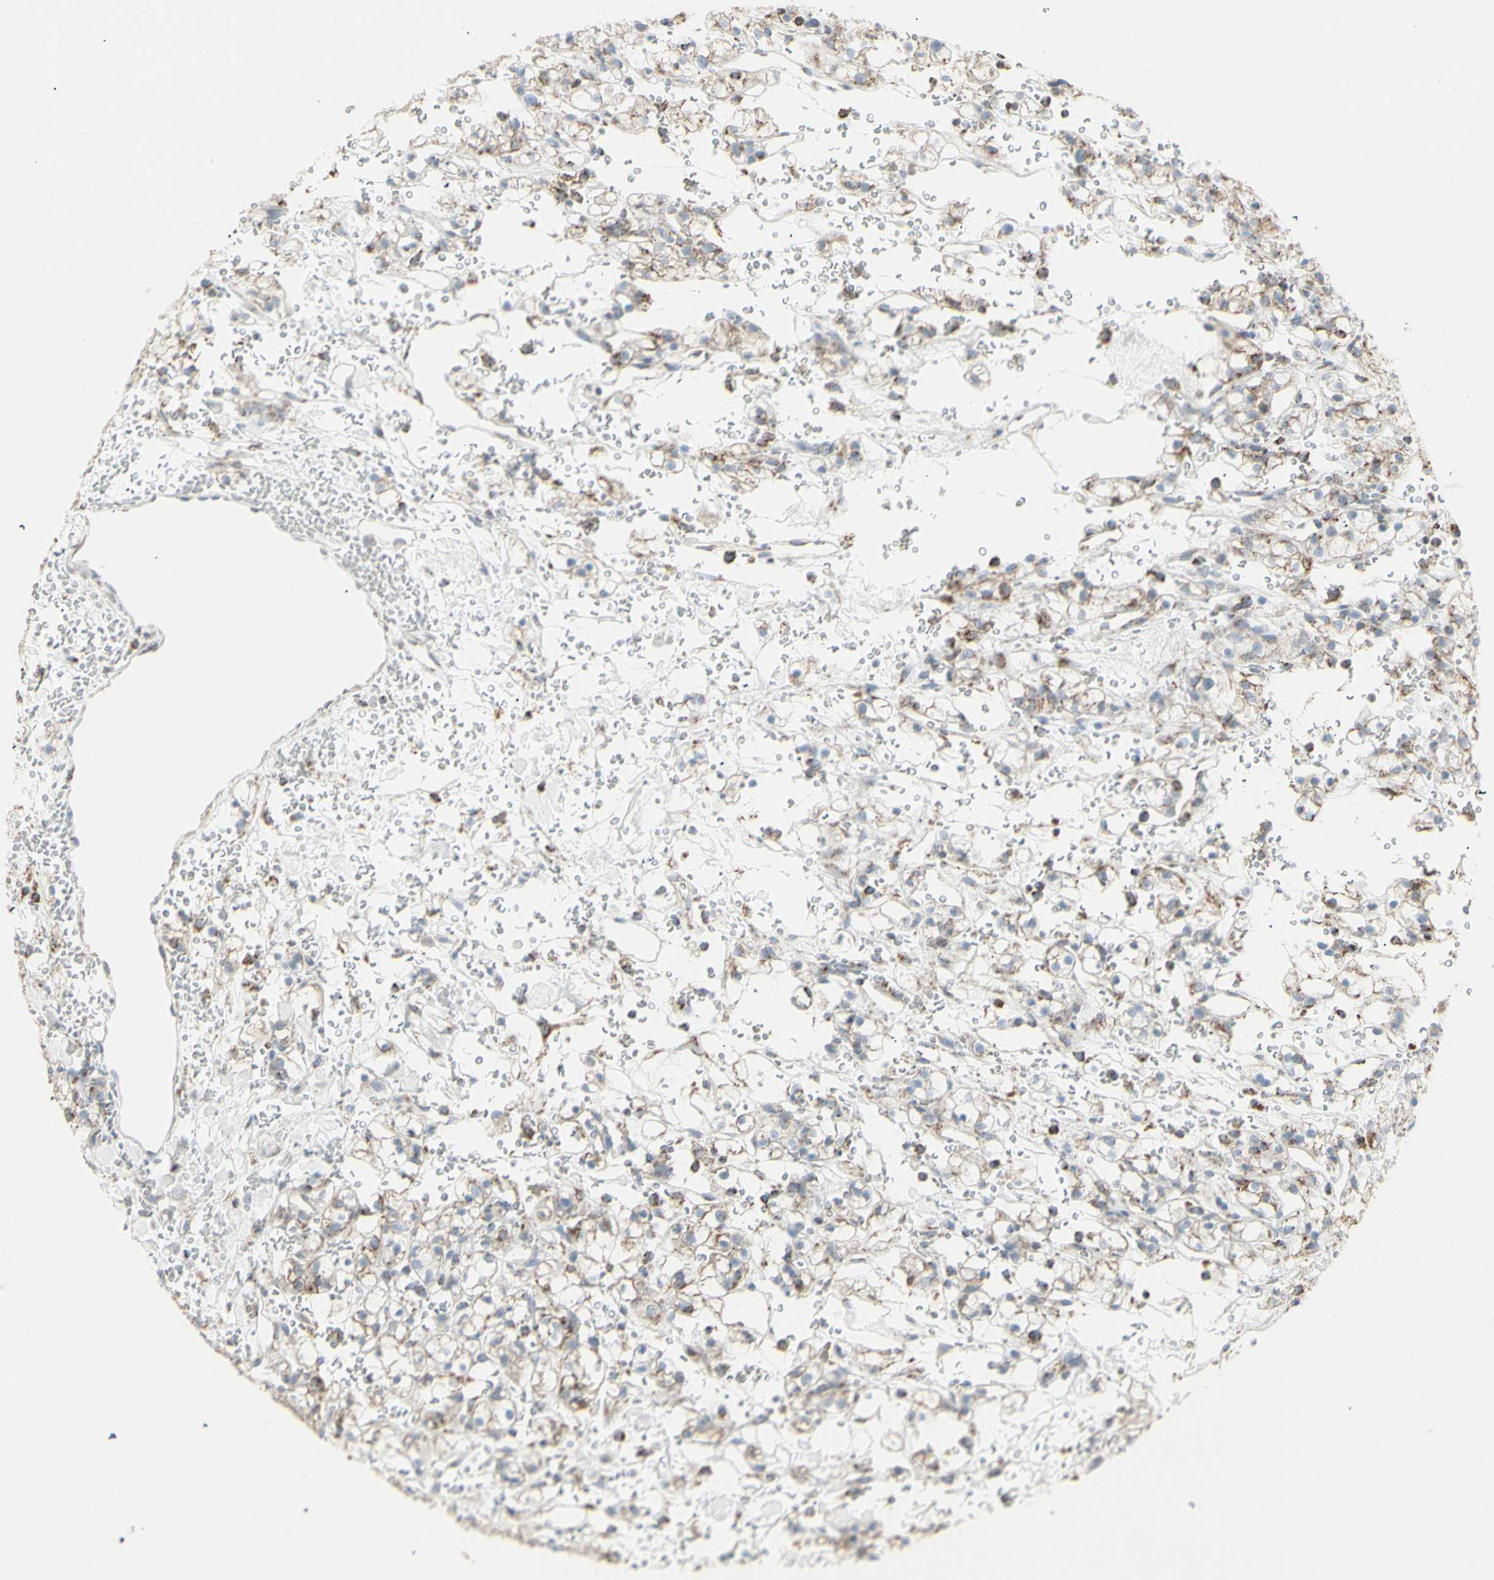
{"staining": {"intensity": "moderate", "quantity": "25%-75%", "location": "cytoplasmic/membranous"}, "tissue": "renal cancer", "cell_type": "Tumor cells", "image_type": "cancer", "snomed": [{"axis": "morphology", "description": "Adenocarcinoma, NOS"}, {"axis": "topography", "description": "Kidney"}], "caption": "Tumor cells exhibit medium levels of moderate cytoplasmic/membranous expression in about 25%-75% of cells in renal cancer (adenocarcinoma).", "gene": "PLGRKT", "patient": {"sex": "male", "age": 61}}